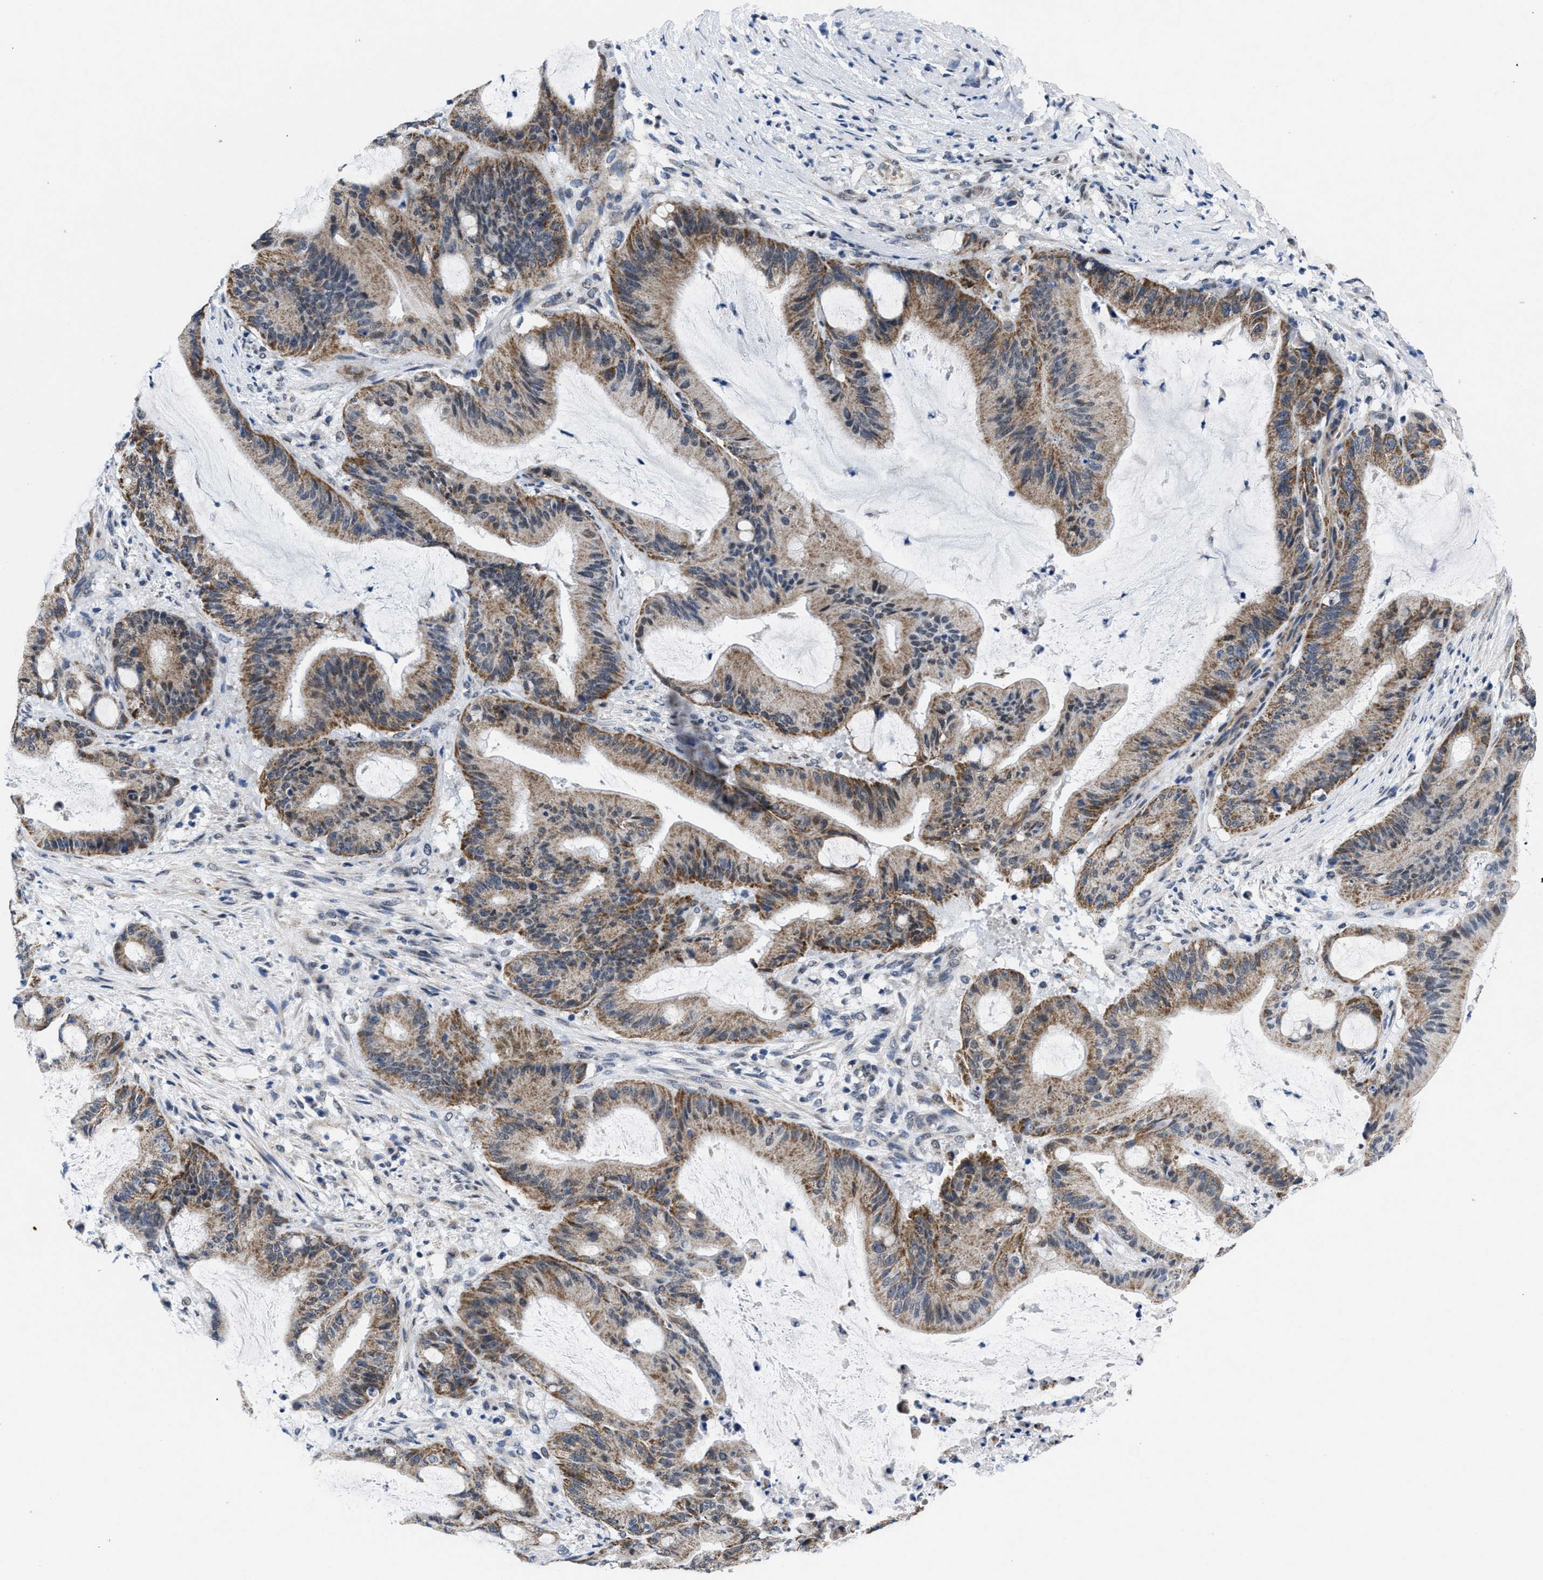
{"staining": {"intensity": "moderate", "quantity": ">75%", "location": "cytoplasmic/membranous"}, "tissue": "liver cancer", "cell_type": "Tumor cells", "image_type": "cancer", "snomed": [{"axis": "morphology", "description": "Normal tissue, NOS"}, {"axis": "morphology", "description": "Cholangiocarcinoma"}, {"axis": "topography", "description": "Liver"}, {"axis": "topography", "description": "Peripheral nerve tissue"}], "caption": "Protein staining by immunohistochemistry shows moderate cytoplasmic/membranous staining in approximately >75% of tumor cells in cholangiocarcinoma (liver).", "gene": "ID3", "patient": {"sex": "female", "age": 73}}